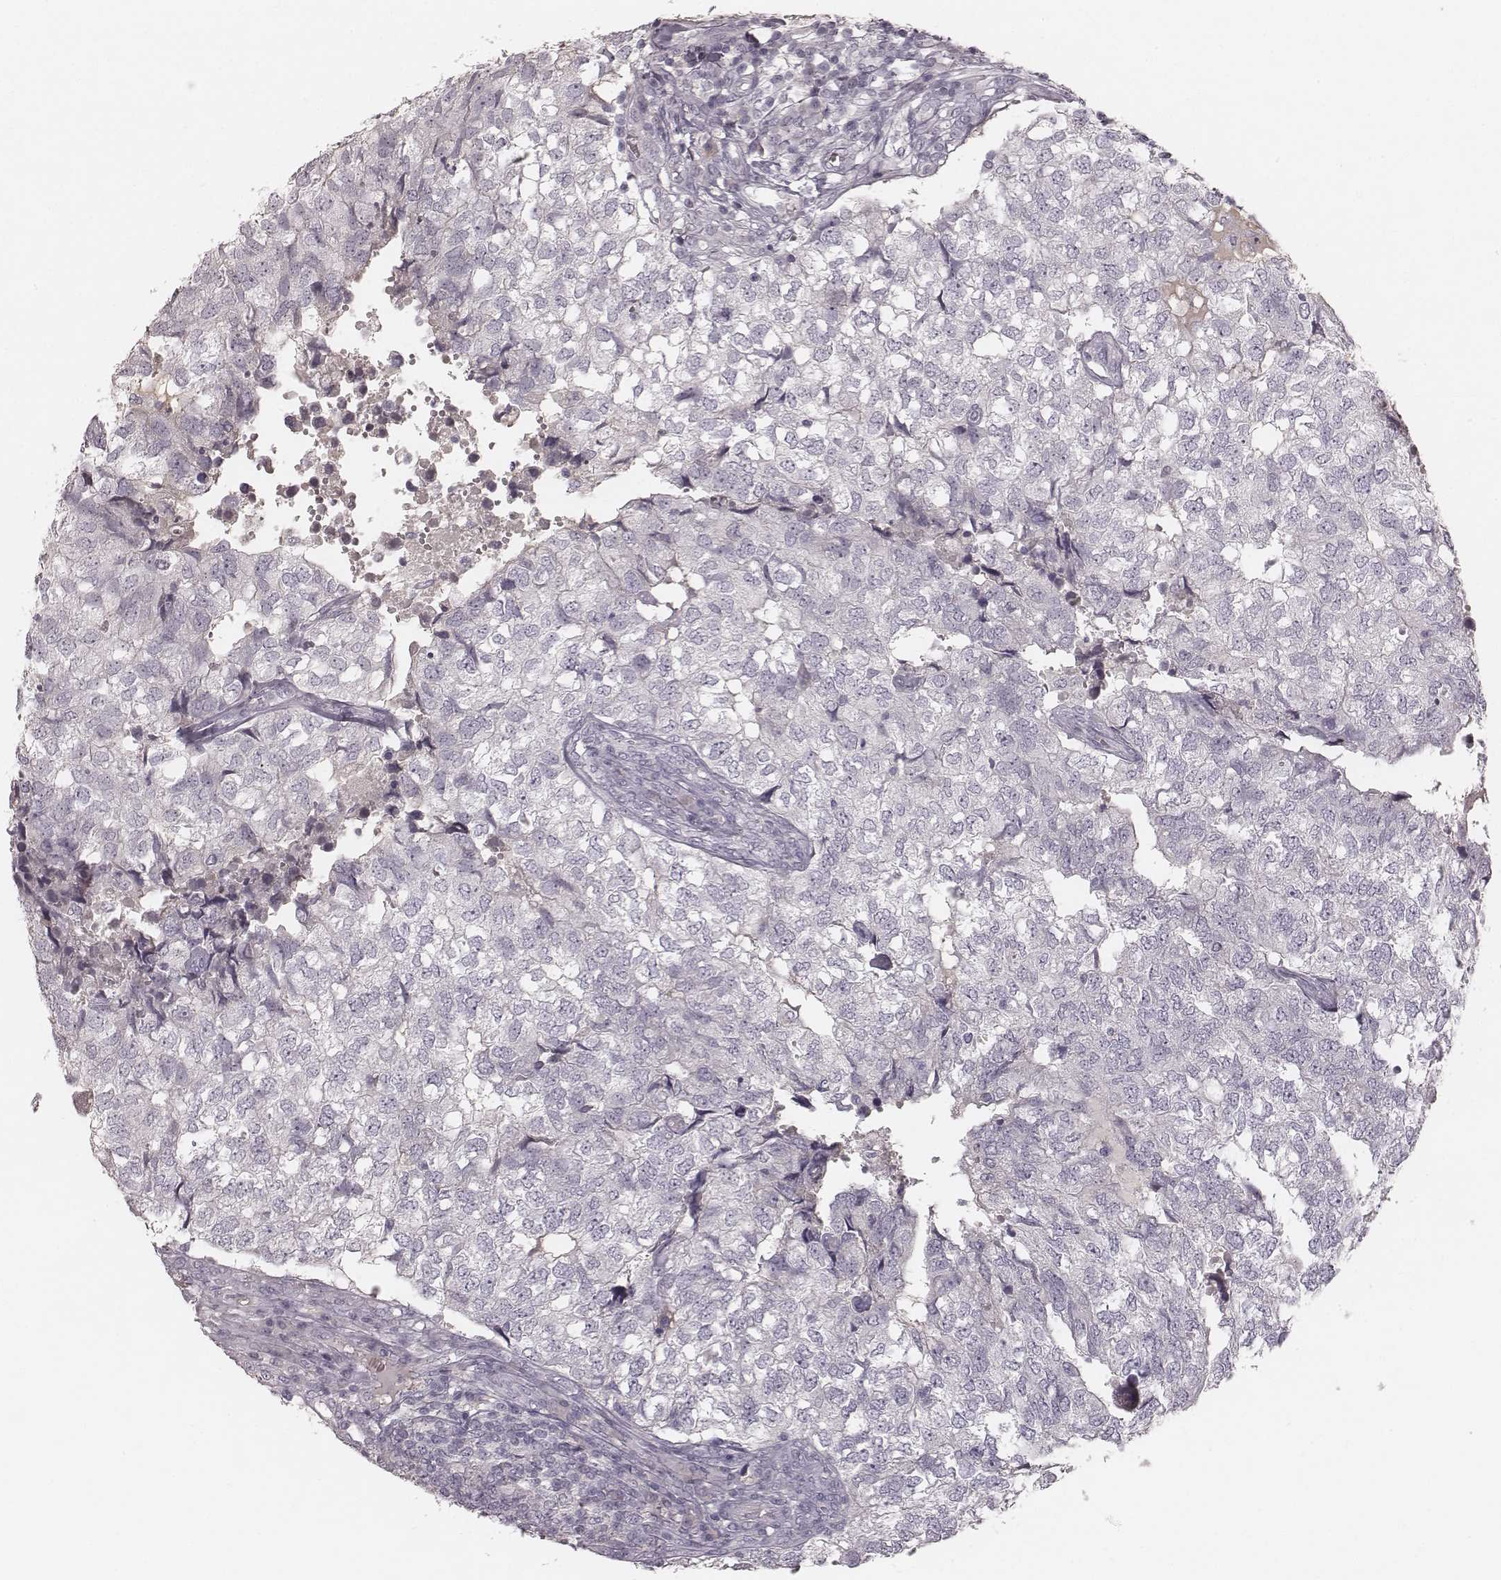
{"staining": {"intensity": "negative", "quantity": "none", "location": "none"}, "tissue": "breast cancer", "cell_type": "Tumor cells", "image_type": "cancer", "snomed": [{"axis": "morphology", "description": "Duct carcinoma"}, {"axis": "topography", "description": "Breast"}], "caption": "Protein analysis of breast cancer (infiltrating ductal carcinoma) exhibits no significant expression in tumor cells.", "gene": "SMIM24", "patient": {"sex": "female", "age": 30}}